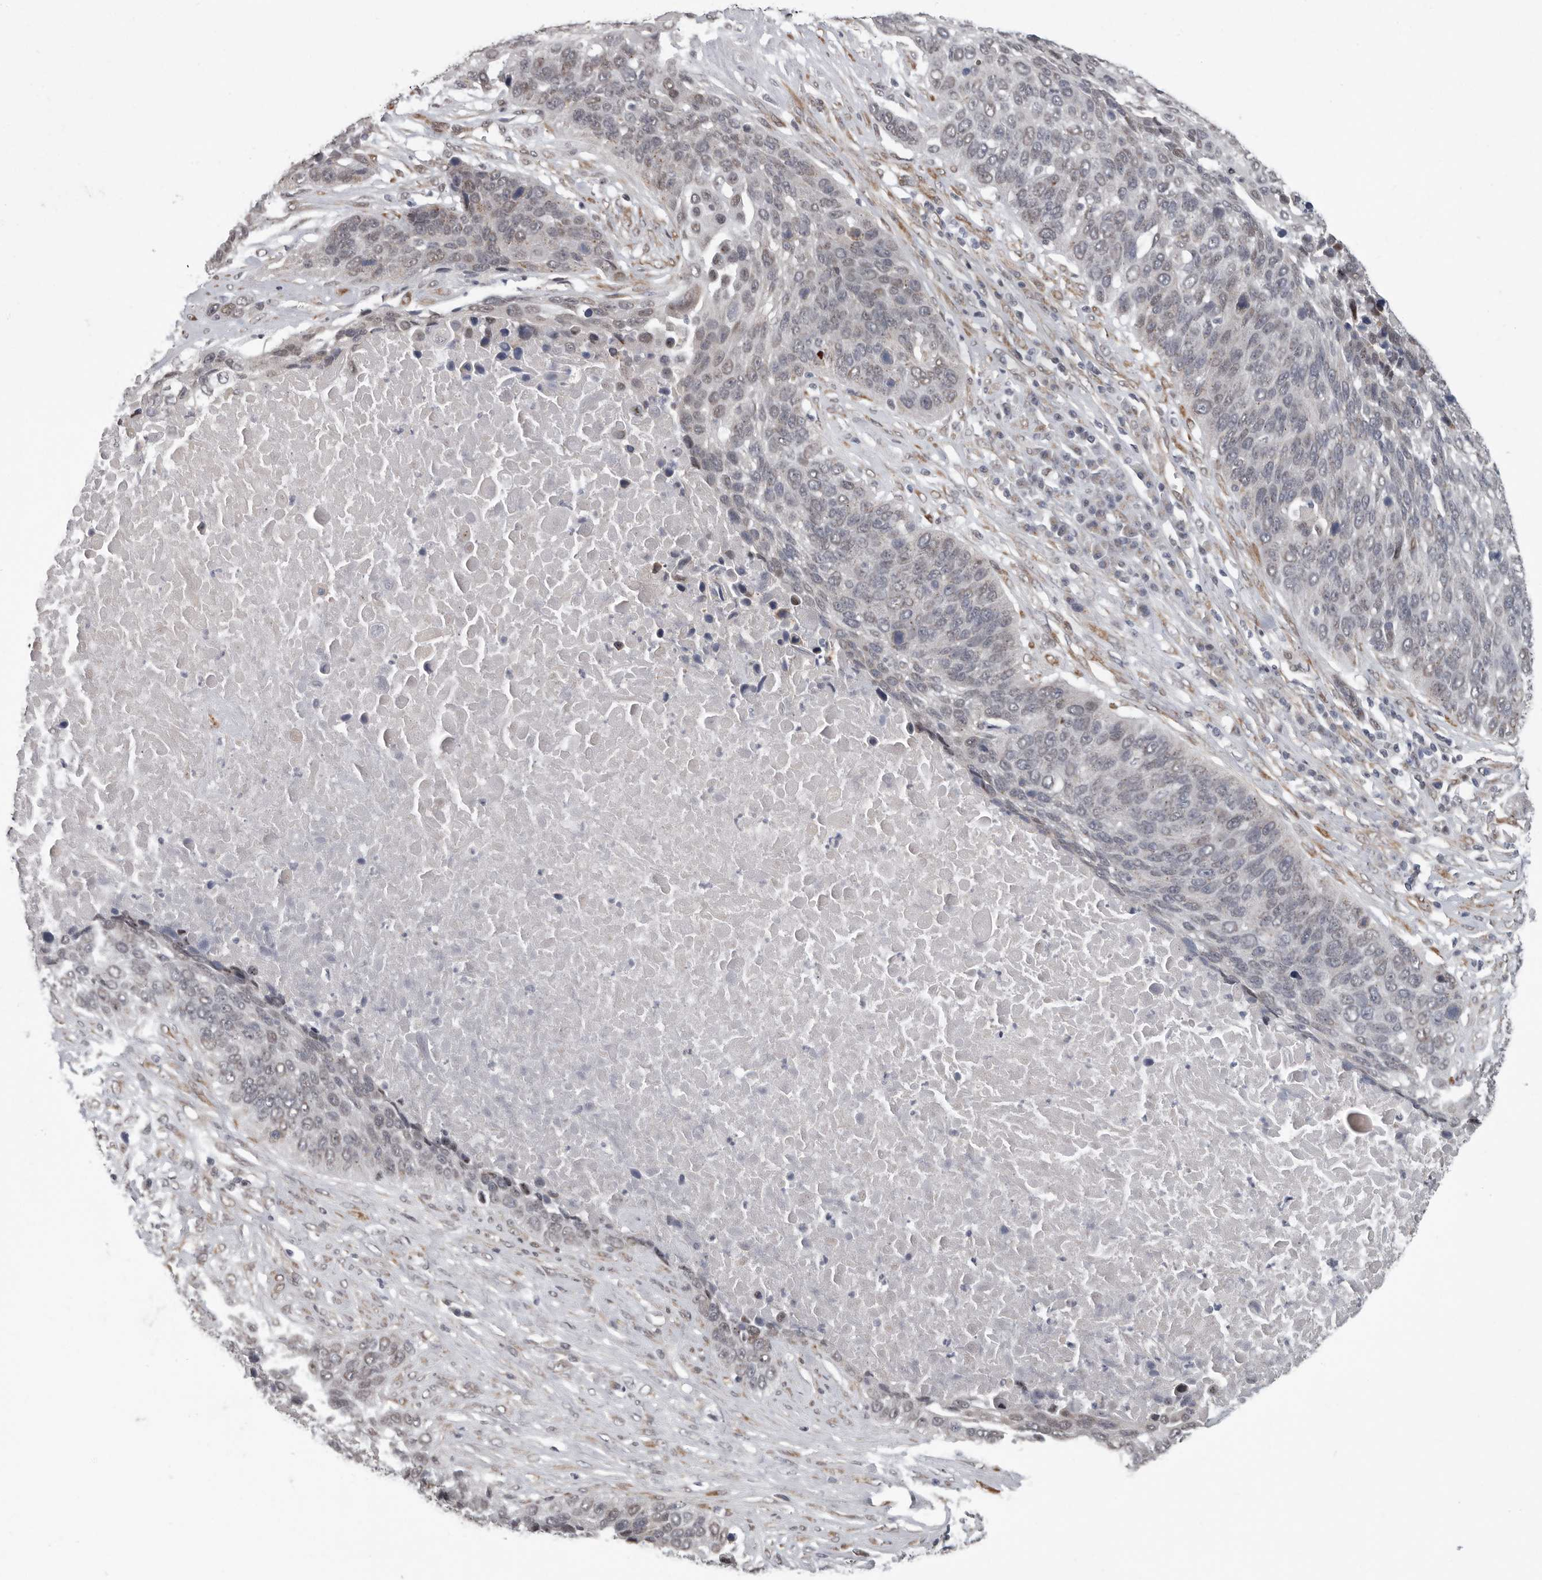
{"staining": {"intensity": "negative", "quantity": "none", "location": "none"}, "tissue": "lung cancer", "cell_type": "Tumor cells", "image_type": "cancer", "snomed": [{"axis": "morphology", "description": "Squamous cell carcinoma, NOS"}, {"axis": "topography", "description": "Lung"}], "caption": "This is an immunohistochemistry (IHC) micrograph of human lung cancer (squamous cell carcinoma). There is no positivity in tumor cells.", "gene": "RALGPS2", "patient": {"sex": "male", "age": 66}}